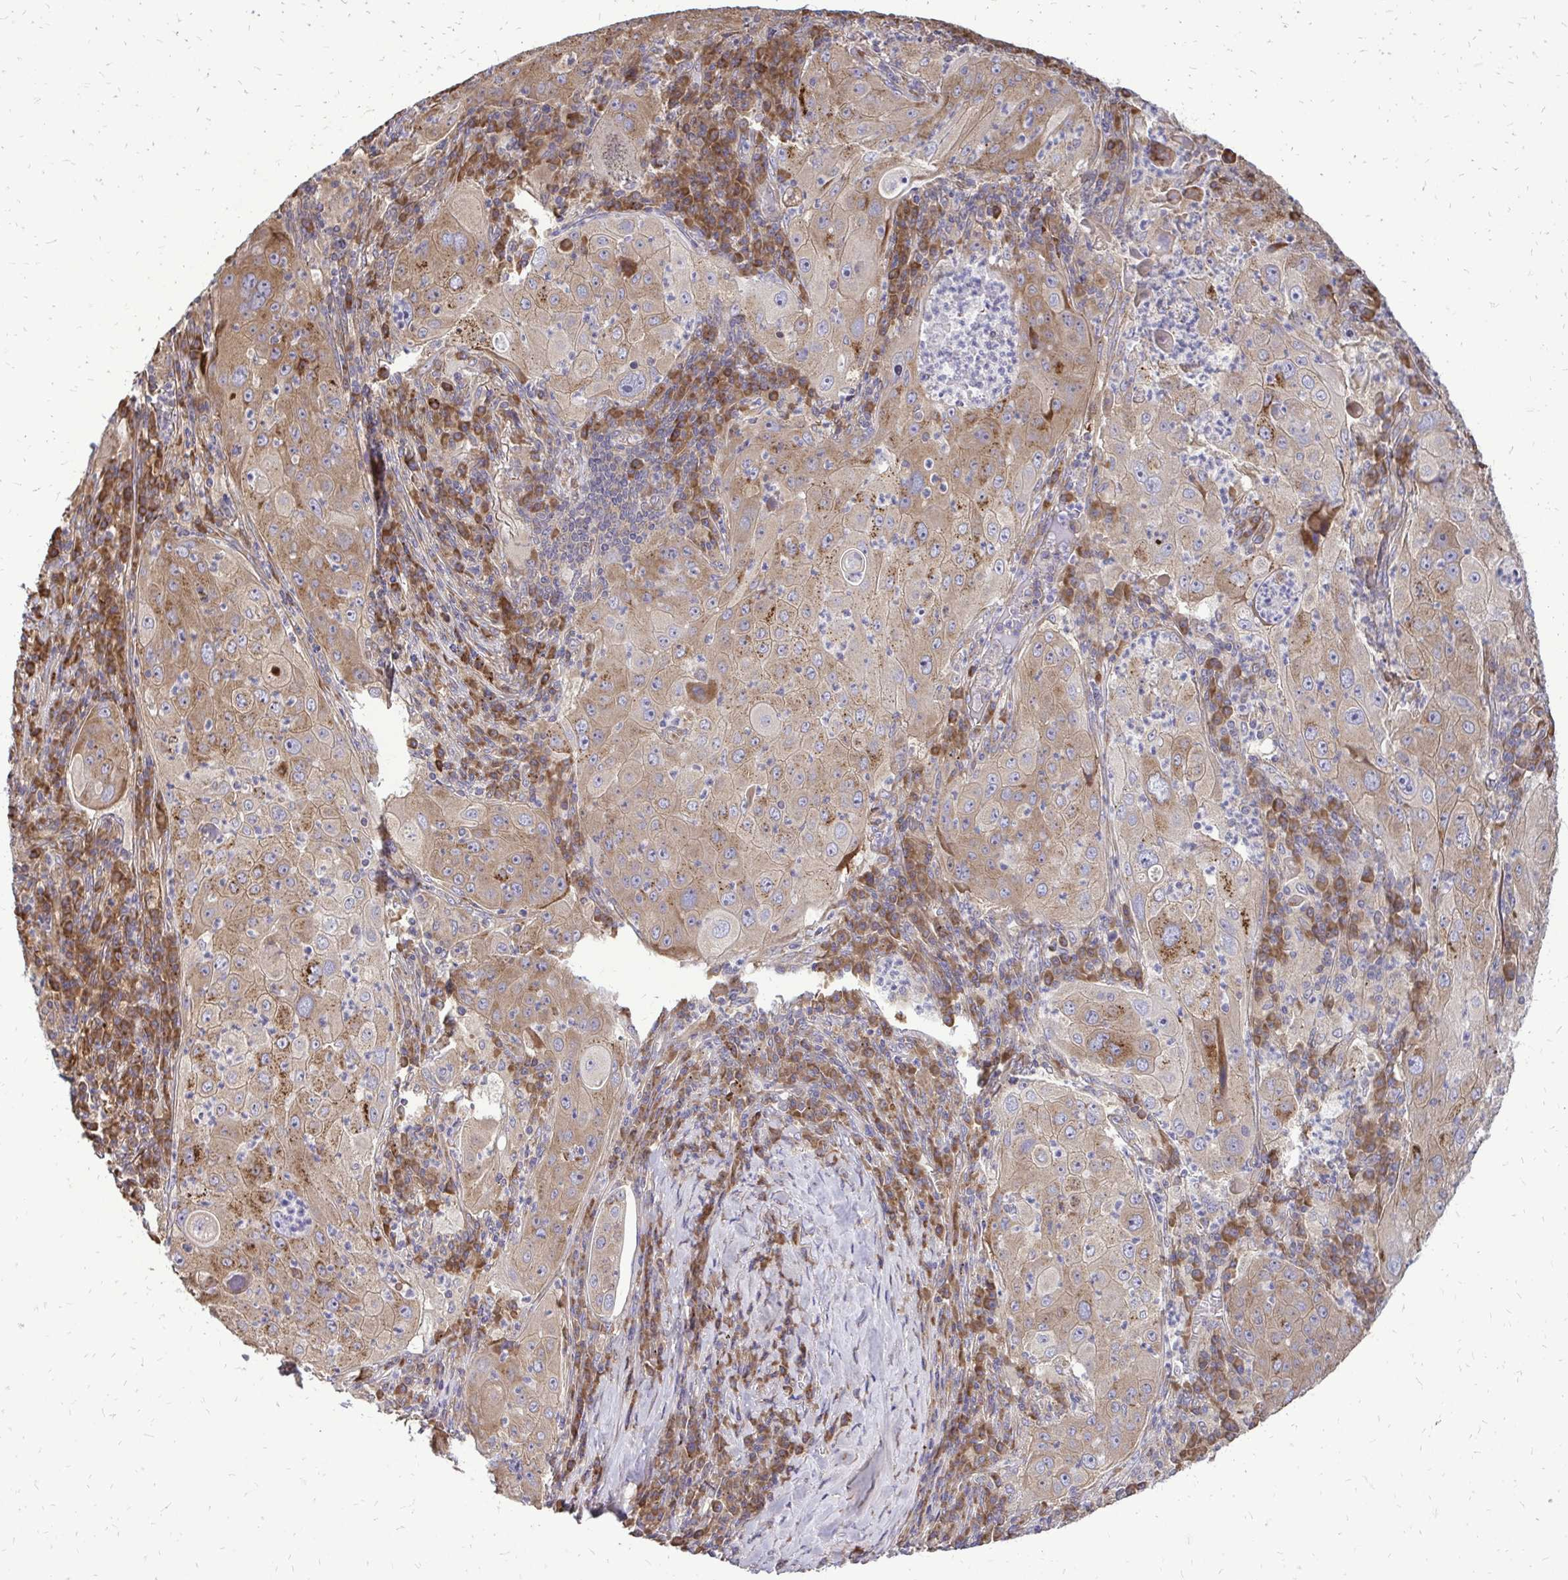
{"staining": {"intensity": "weak", "quantity": ">75%", "location": "cytoplasmic/membranous"}, "tissue": "lung cancer", "cell_type": "Tumor cells", "image_type": "cancer", "snomed": [{"axis": "morphology", "description": "Squamous cell carcinoma, NOS"}, {"axis": "topography", "description": "Lung"}], "caption": "Tumor cells reveal weak cytoplasmic/membranous expression in about >75% of cells in lung cancer (squamous cell carcinoma).", "gene": "RPS3", "patient": {"sex": "female", "age": 59}}